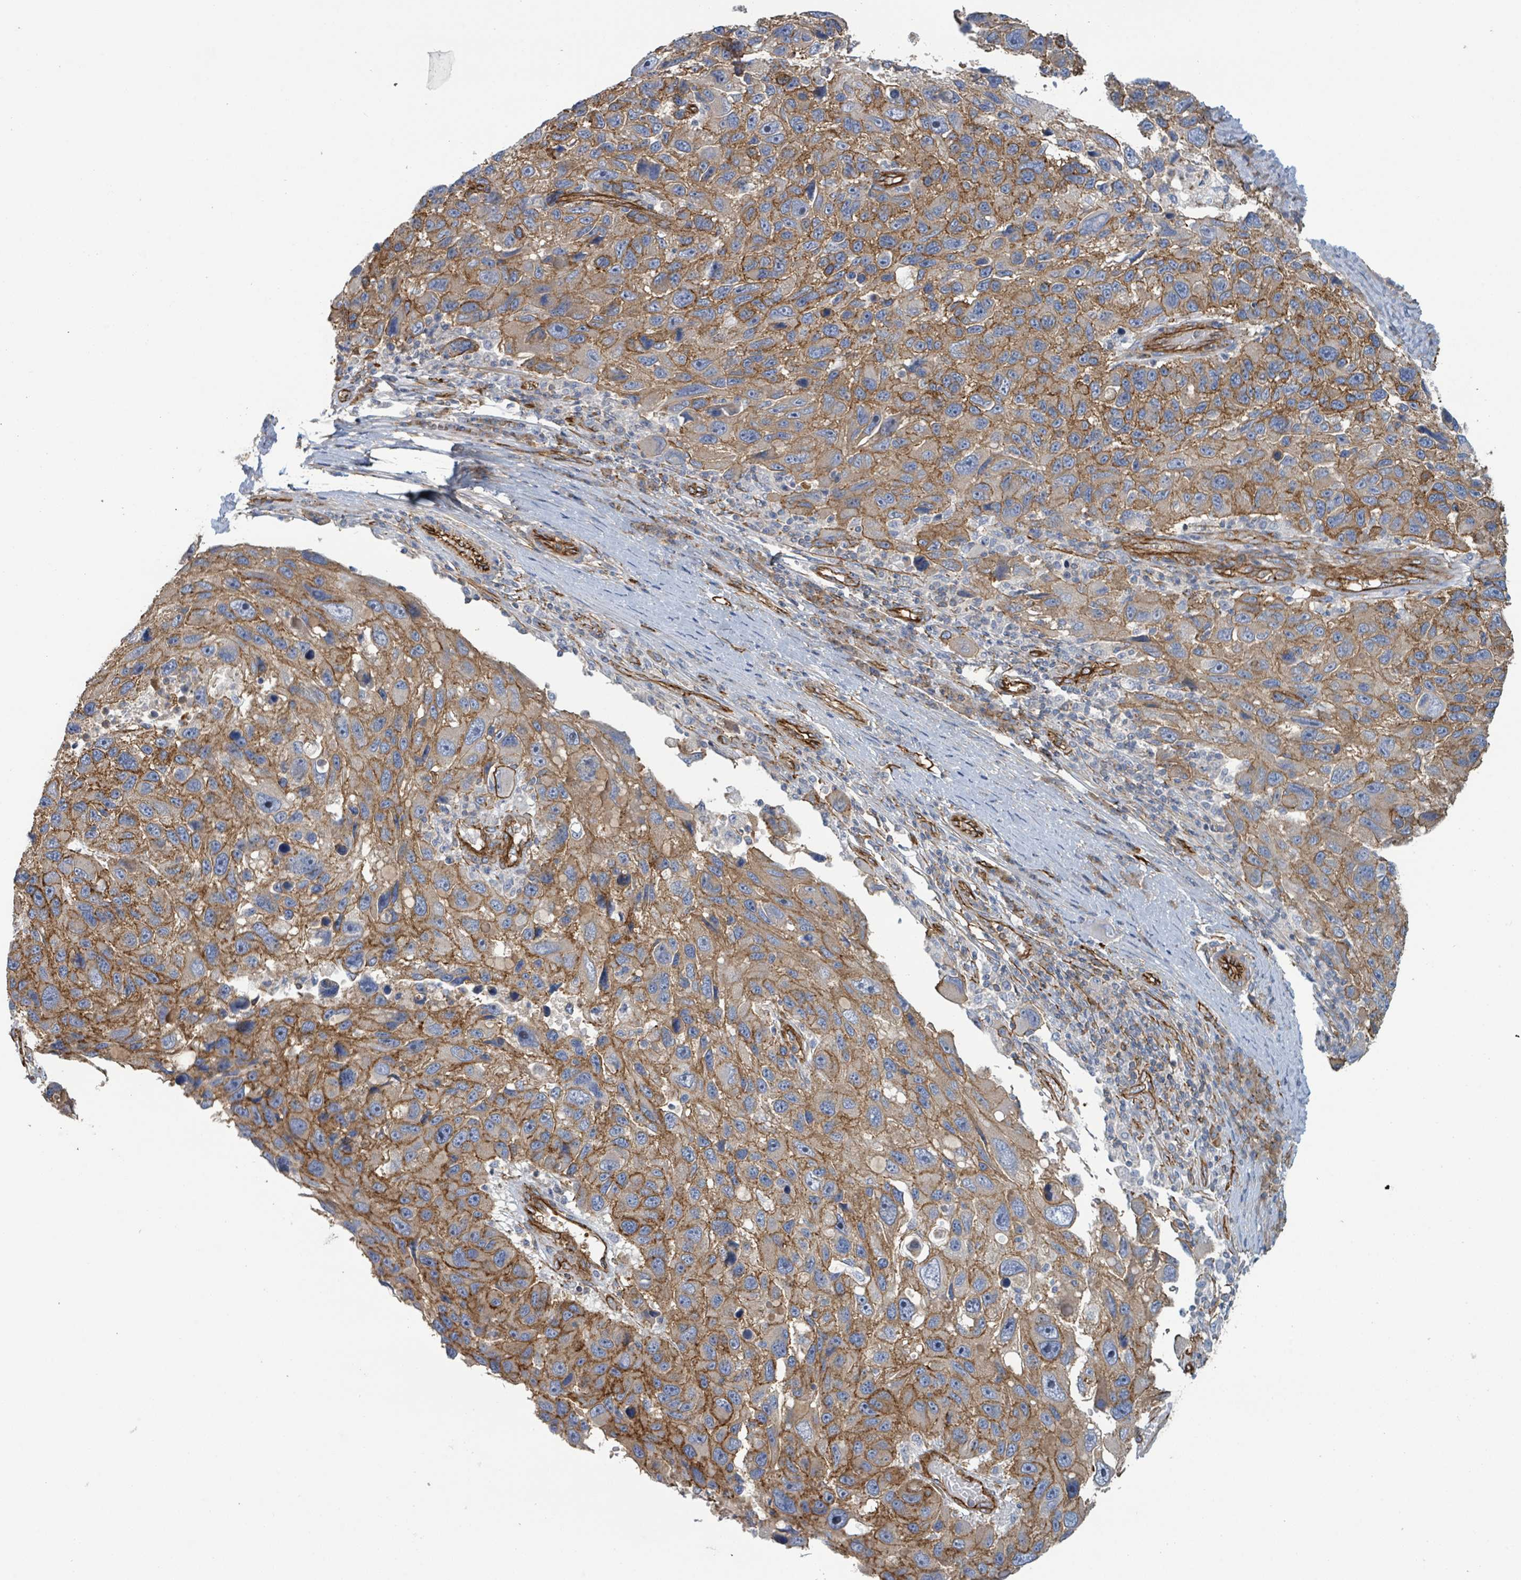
{"staining": {"intensity": "moderate", "quantity": ">75%", "location": "cytoplasmic/membranous"}, "tissue": "melanoma", "cell_type": "Tumor cells", "image_type": "cancer", "snomed": [{"axis": "morphology", "description": "Malignant melanoma, NOS"}, {"axis": "topography", "description": "Skin"}], "caption": "Immunohistochemistry (DAB) staining of human malignant melanoma displays moderate cytoplasmic/membranous protein positivity in approximately >75% of tumor cells.", "gene": "LDOC1", "patient": {"sex": "male", "age": 53}}